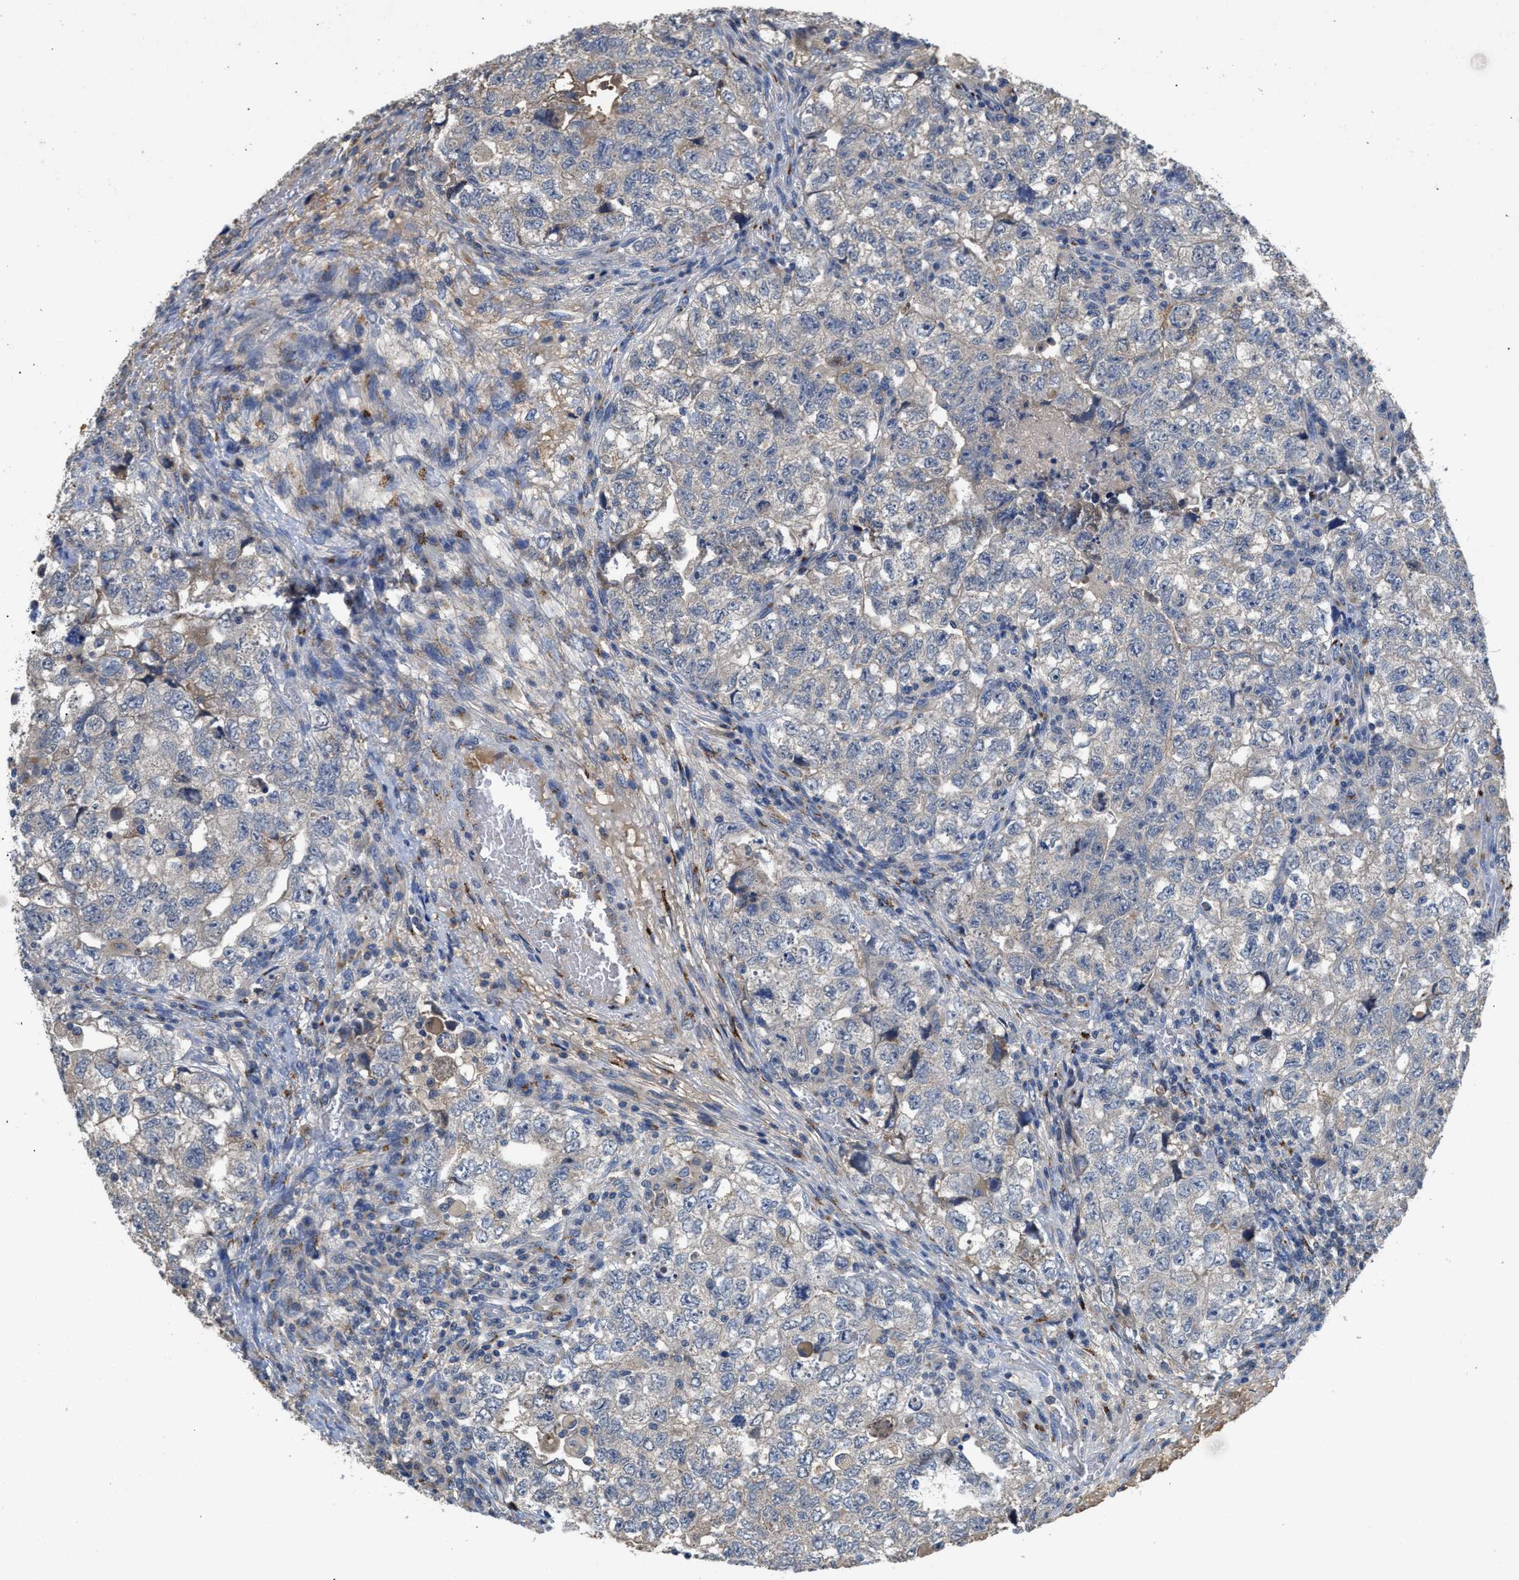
{"staining": {"intensity": "negative", "quantity": "none", "location": "none"}, "tissue": "testis cancer", "cell_type": "Tumor cells", "image_type": "cancer", "snomed": [{"axis": "morphology", "description": "Carcinoma, Embryonal, NOS"}, {"axis": "topography", "description": "Testis"}], "caption": "An IHC image of testis embryonal carcinoma is shown. There is no staining in tumor cells of testis embryonal carcinoma.", "gene": "SIK2", "patient": {"sex": "male", "age": 36}}